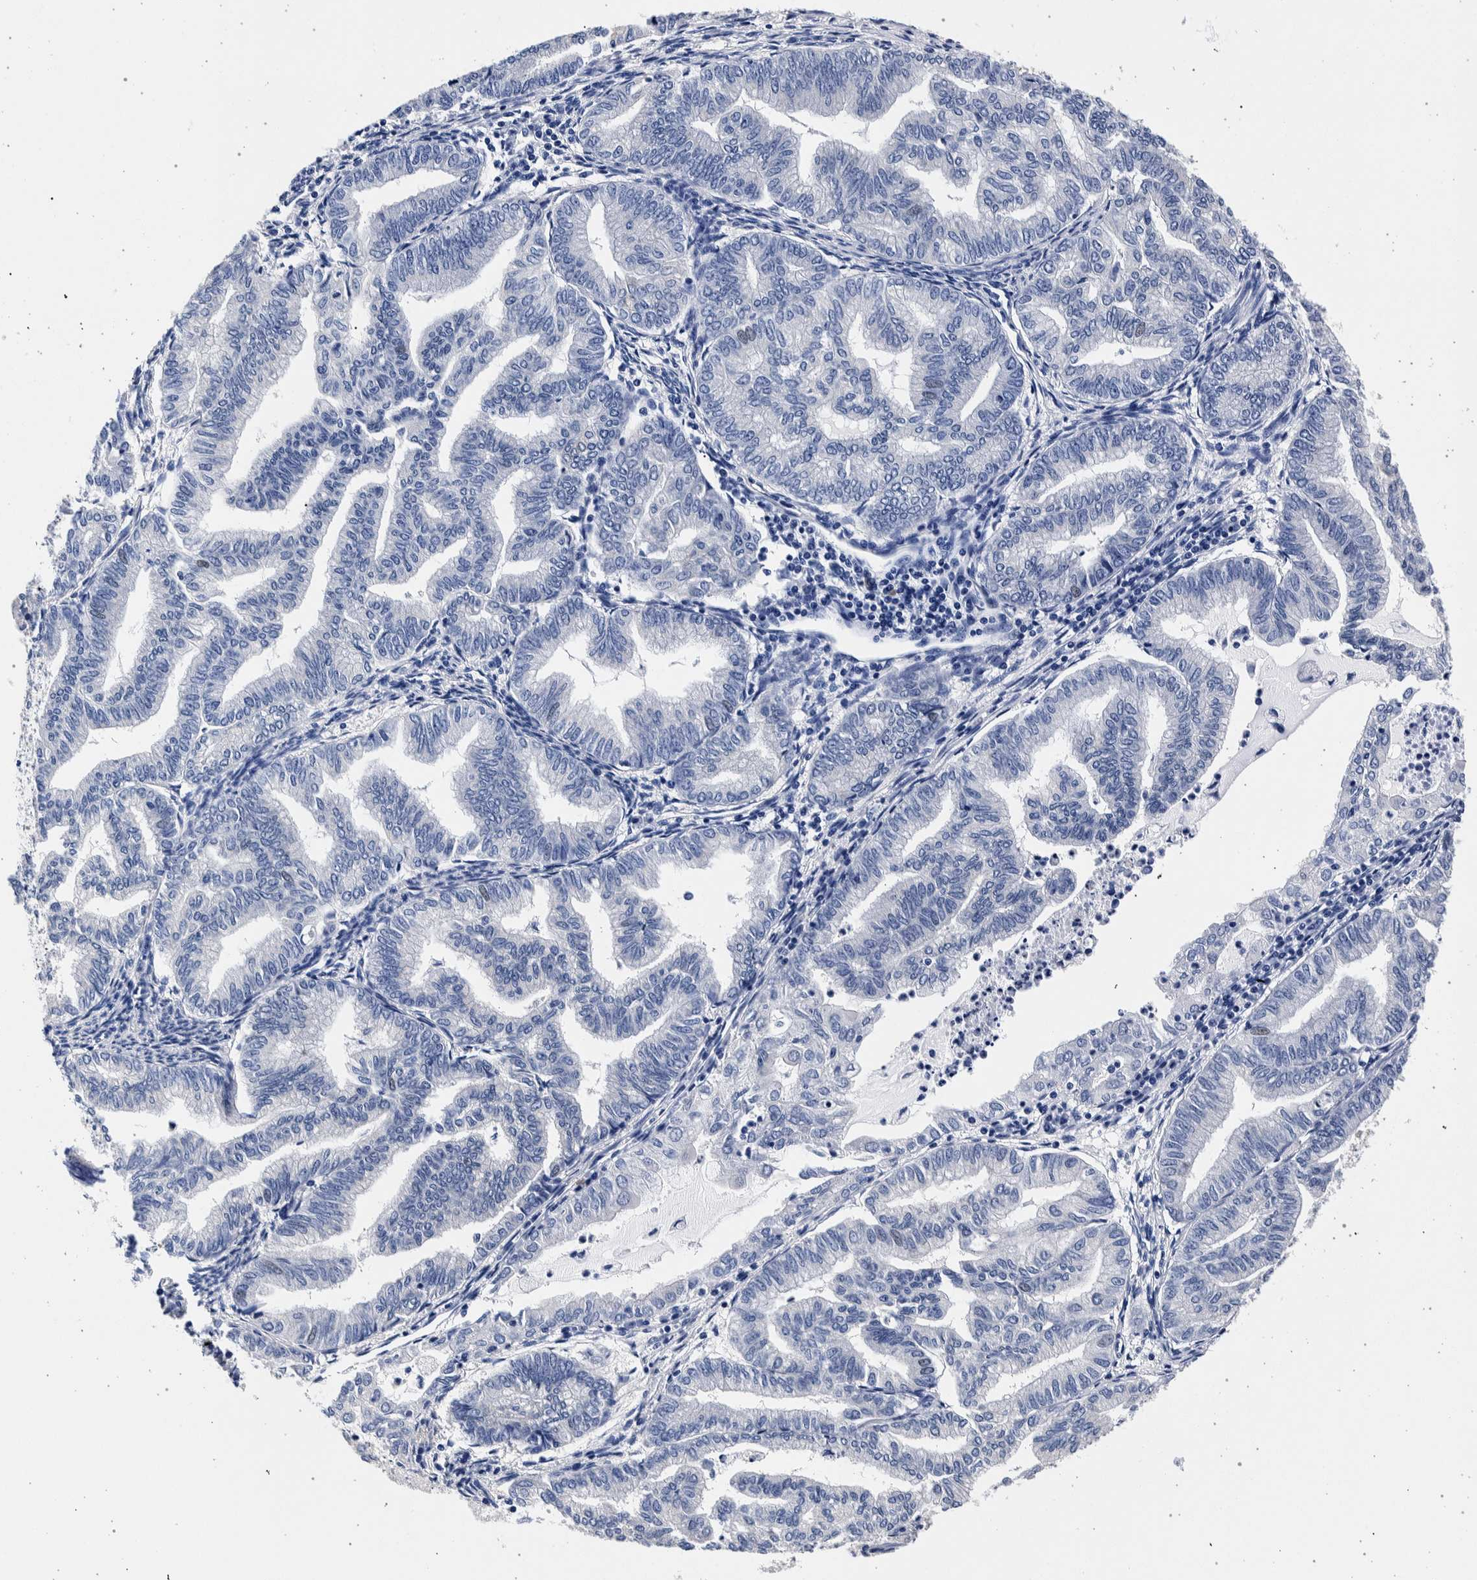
{"staining": {"intensity": "negative", "quantity": "none", "location": "none"}, "tissue": "endometrial cancer", "cell_type": "Tumor cells", "image_type": "cancer", "snomed": [{"axis": "morphology", "description": "Adenocarcinoma, NOS"}, {"axis": "topography", "description": "Endometrium"}], "caption": "A photomicrograph of adenocarcinoma (endometrial) stained for a protein reveals no brown staining in tumor cells.", "gene": "NIBAN2", "patient": {"sex": "female", "age": 79}}